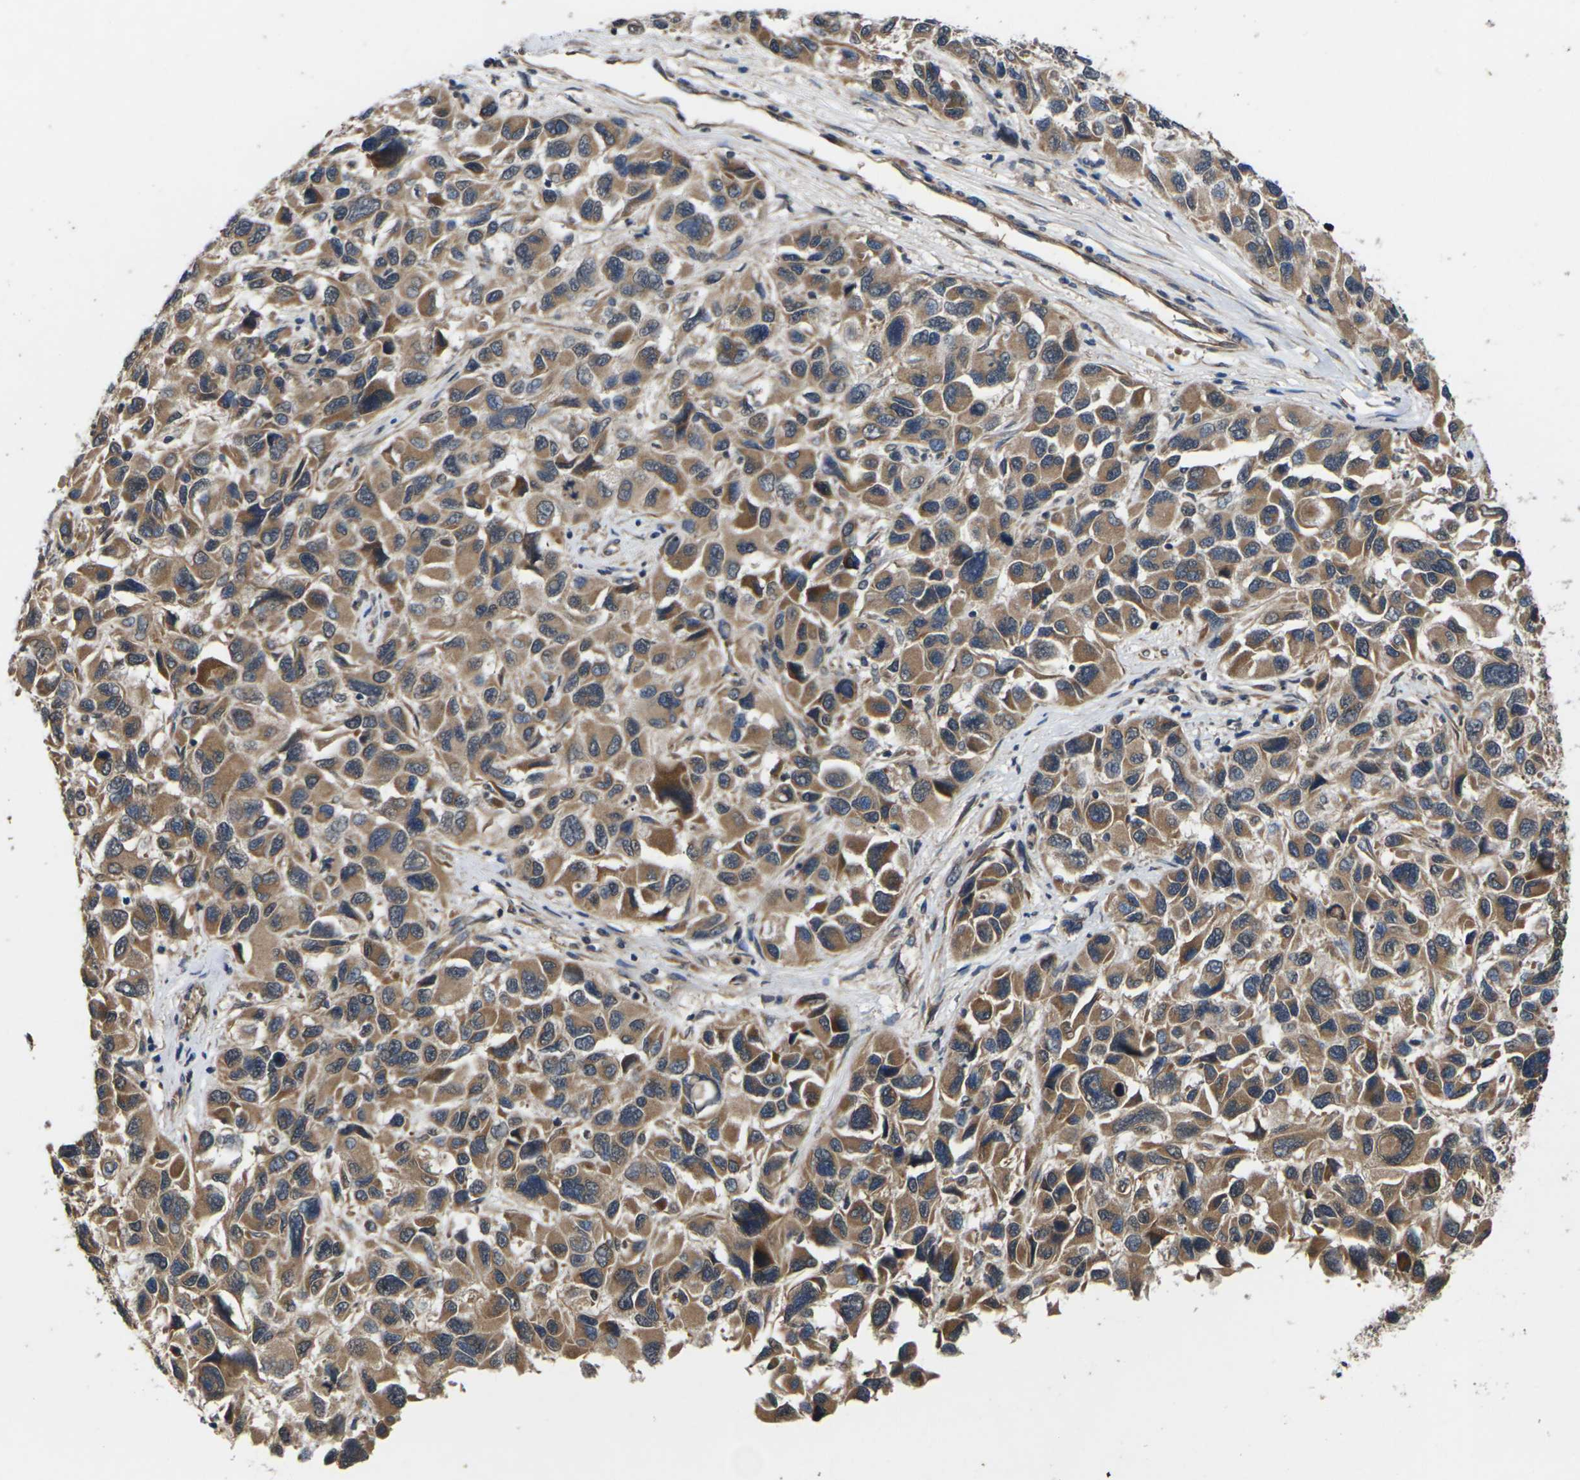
{"staining": {"intensity": "moderate", "quantity": ">75%", "location": "cytoplasmic/membranous"}, "tissue": "melanoma", "cell_type": "Tumor cells", "image_type": "cancer", "snomed": [{"axis": "morphology", "description": "Malignant melanoma, NOS"}, {"axis": "topography", "description": "Skin"}], "caption": "An image of human melanoma stained for a protein reveals moderate cytoplasmic/membranous brown staining in tumor cells. The staining was performed using DAB (3,3'-diaminobenzidine) to visualize the protein expression in brown, while the nuclei were stained in blue with hematoxylin (Magnification: 20x).", "gene": "DKK2", "patient": {"sex": "male", "age": 53}}